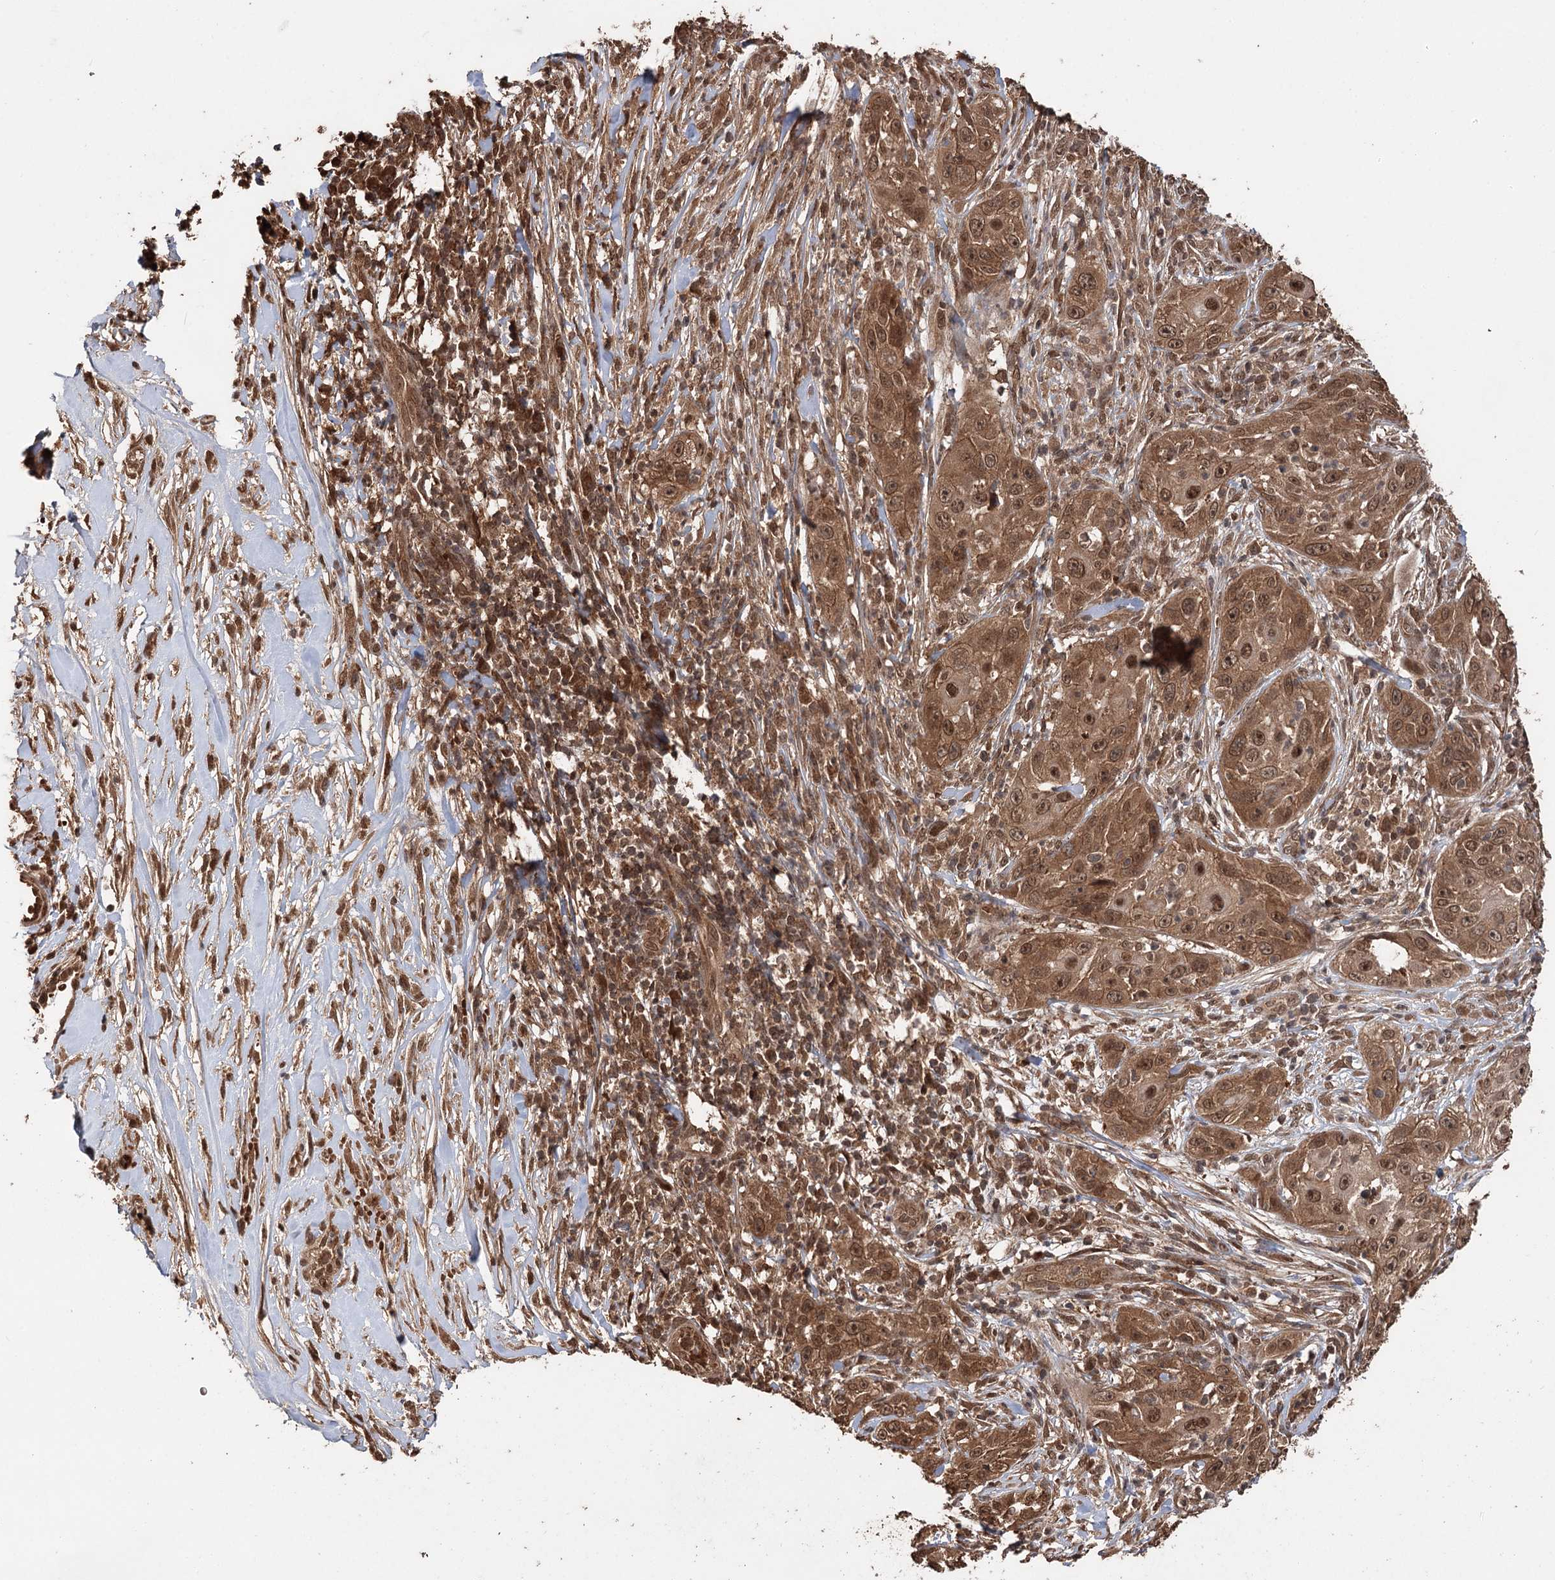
{"staining": {"intensity": "moderate", "quantity": ">75%", "location": "cytoplasmic/membranous,nuclear"}, "tissue": "skin cancer", "cell_type": "Tumor cells", "image_type": "cancer", "snomed": [{"axis": "morphology", "description": "Squamous cell carcinoma, NOS"}, {"axis": "topography", "description": "Skin"}], "caption": "Tumor cells show medium levels of moderate cytoplasmic/membranous and nuclear staining in about >75% of cells in human skin squamous cell carcinoma.", "gene": "N6AMT1", "patient": {"sex": "female", "age": 44}}